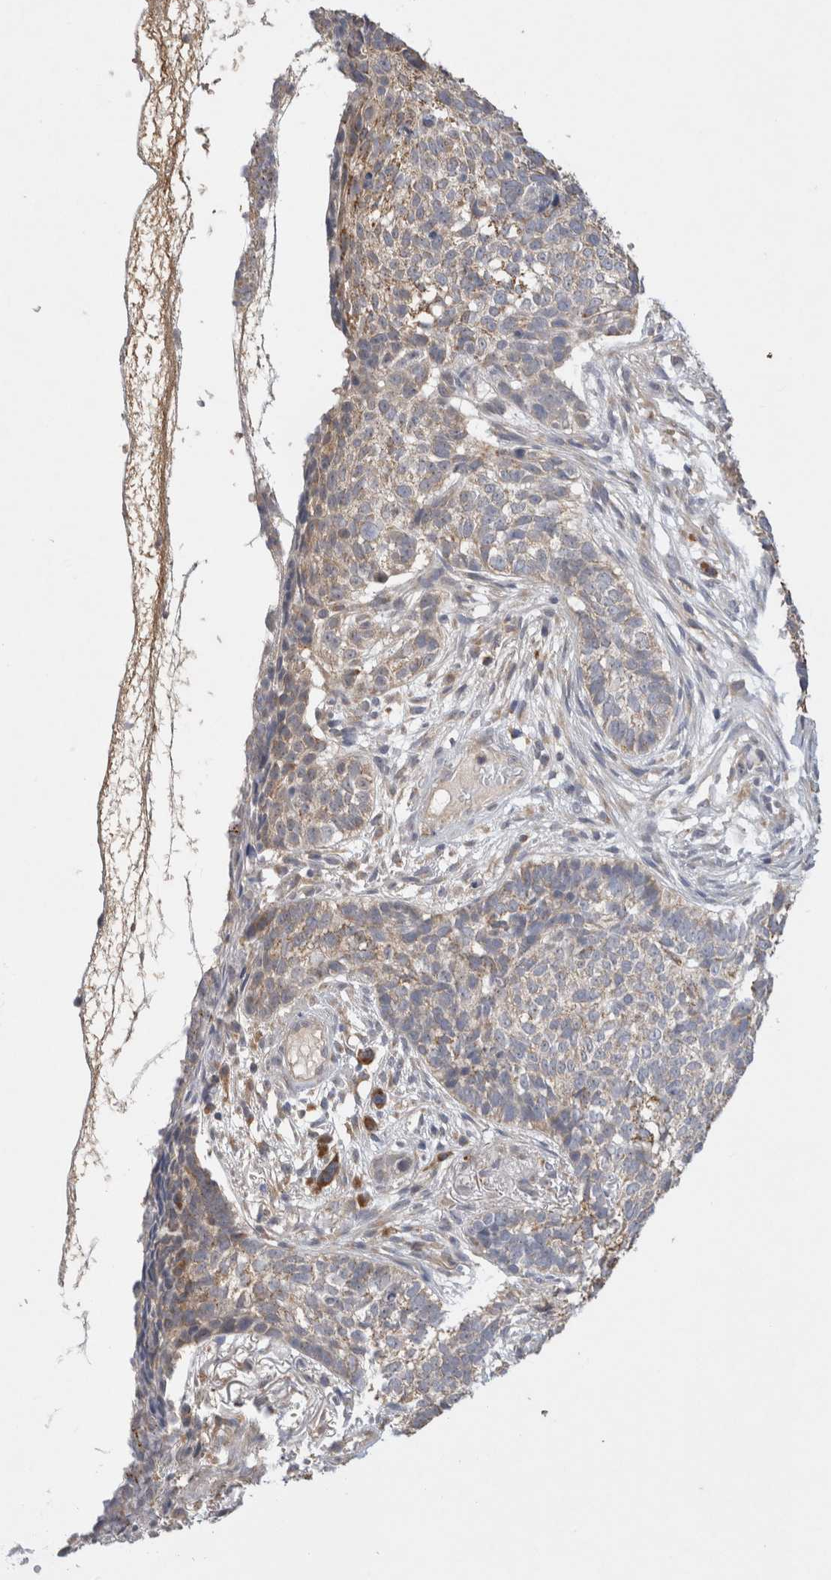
{"staining": {"intensity": "weak", "quantity": "25%-75%", "location": "cytoplasmic/membranous"}, "tissue": "skin cancer", "cell_type": "Tumor cells", "image_type": "cancer", "snomed": [{"axis": "morphology", "description": "Basal cell carcinoma"}, {"axis": "topography", "description": "Skin"}], "caption": "Basal cell carcinoma (skin) was stained to show a protein in brown. There is low levels of weak cytoplasmic/membranous expression in approximately 25%-75% of tumor cells. Immunohistochemistry (ihc) stains the protein in brown and the nuclei are stained blue.", "gene": "GAS1", "patient": {"sex": "male", "age": 85}}